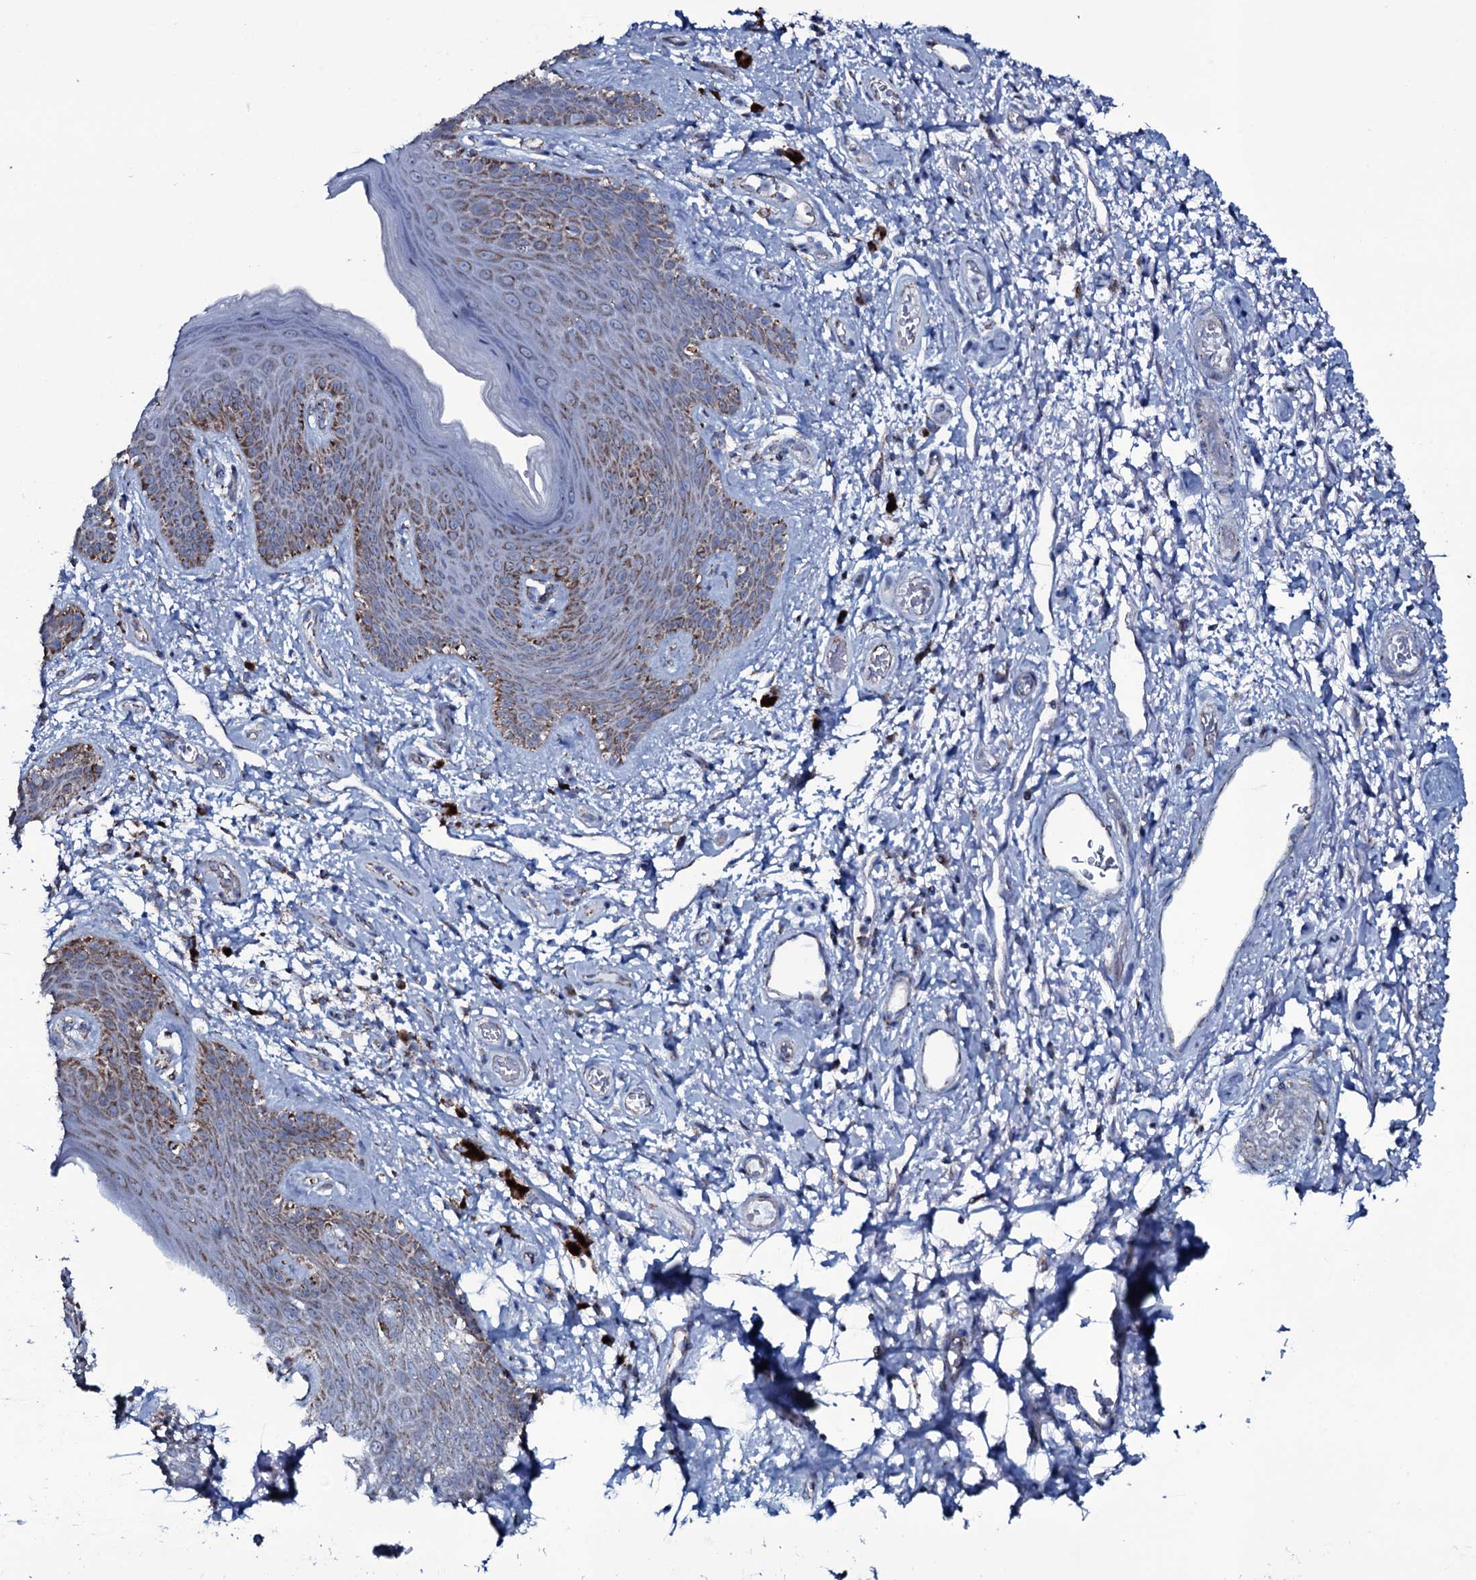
{"staining": {"intensity": "strong", "quantity": "25%-75%", "location": "cytoplasmic/membranous"}, "tissue": "skin", "cell_type": "Epidermal cells", "image_type": "normal", "snomed": [{"axis": "morphology", "description": "Normal tissue, NOS"}, {"axis": "topography", "description": "Anal"}], "caption": "Protein expression analysis of benign skin reveals strong cytoplasmic/membranous expression in about 25%-75% of epidermal cells.", "gene": "MRPS35", "patient": {"sex": "female", "age": 46}}